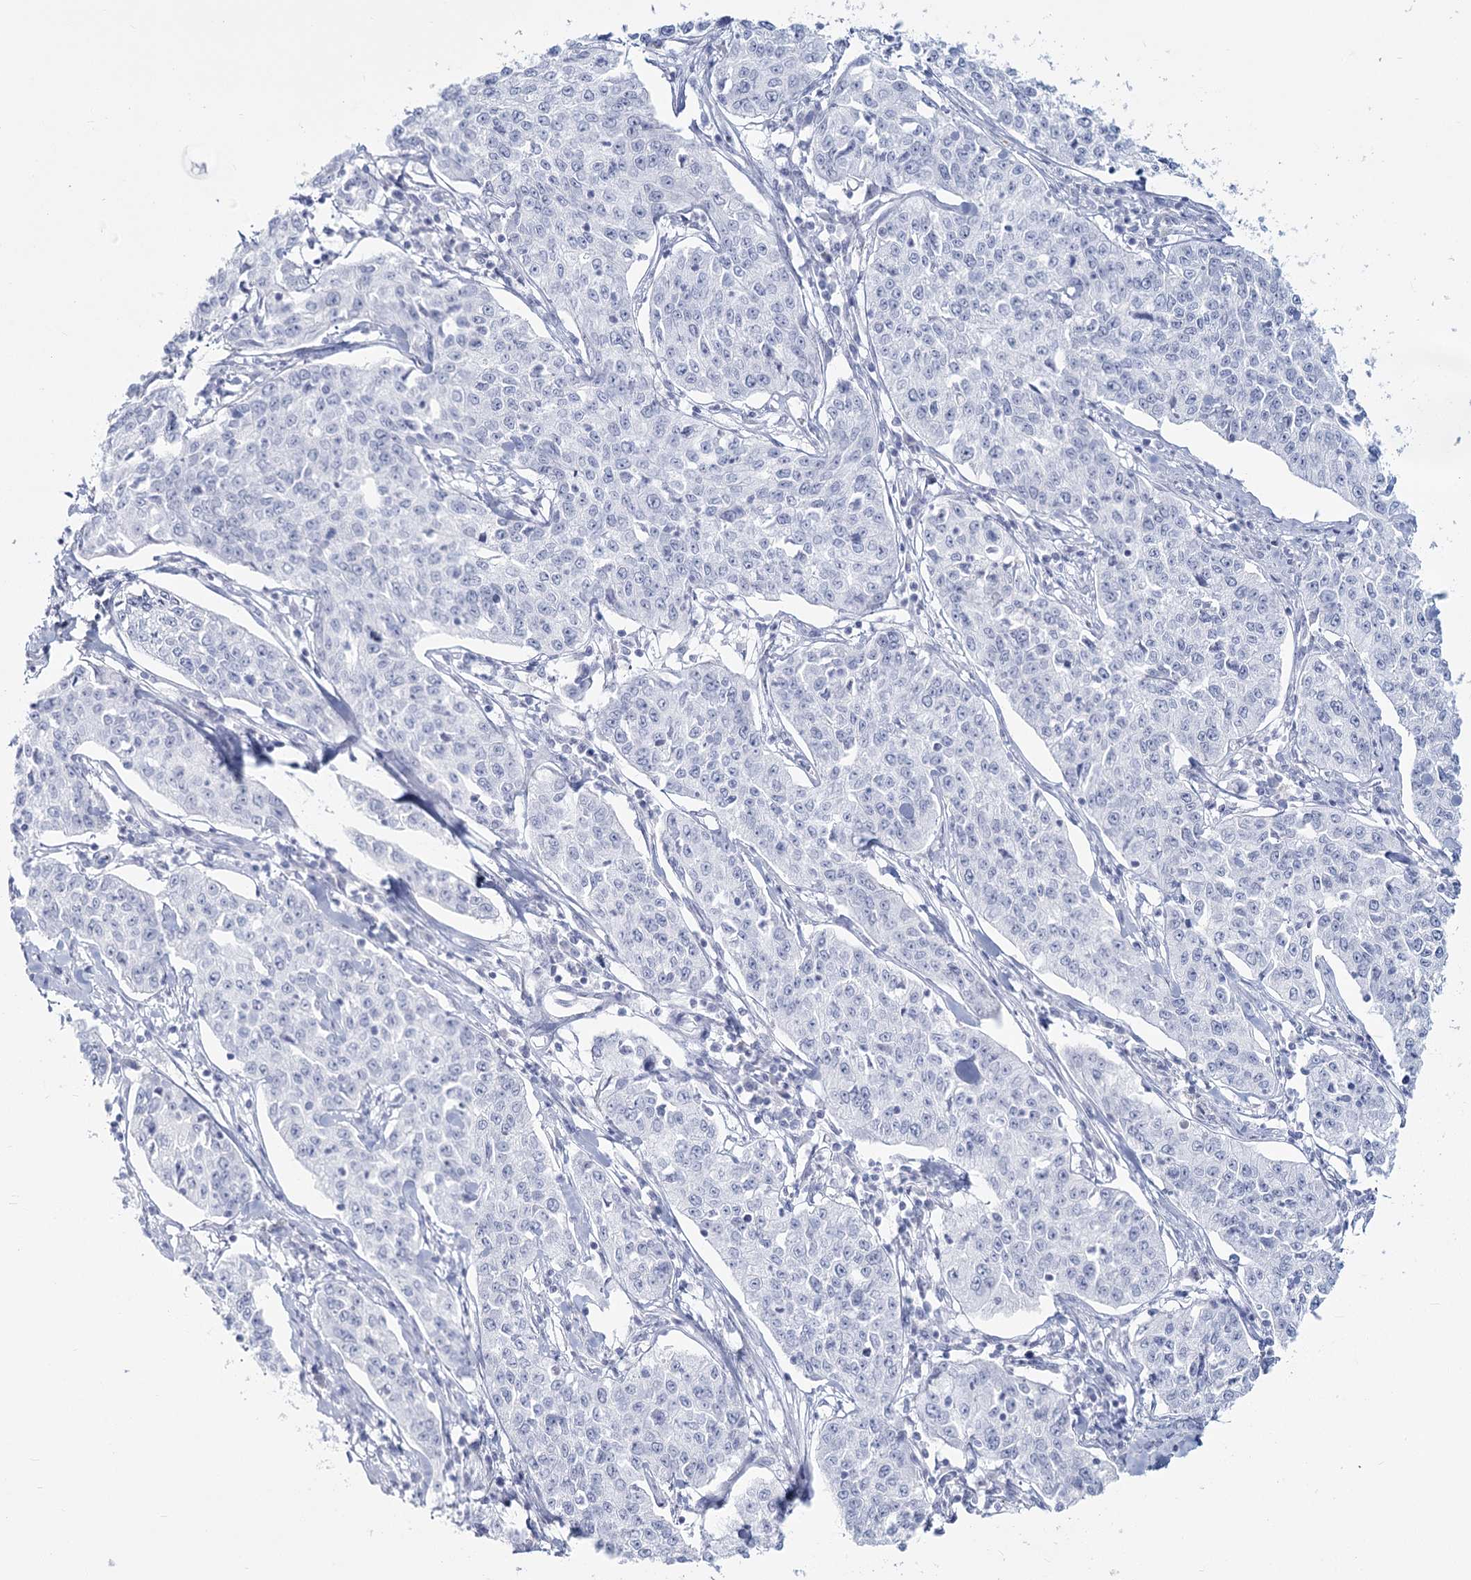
{"staining": {"intensity": "negative", "quantity": "none", "location": "none"}, "tissue": "cervical cancer", "cell_type": "Tumor cells", "image_type": "cancer", "snomed": [{"axis": "morphology", "description": "Squamous cell carcinoma, NOS"}, {"axis": "topography", "description": "Cervix"}], "caption": "Tumor cells are negative for protein expression in human cervical cancer (squamous cell carcinoma). (DAB (3,3'-diaminobenzidine) IHC with hematoxylin counter stain).", "gene": "SLC6A19", "patient": {"sex": "female", "age": 35}}